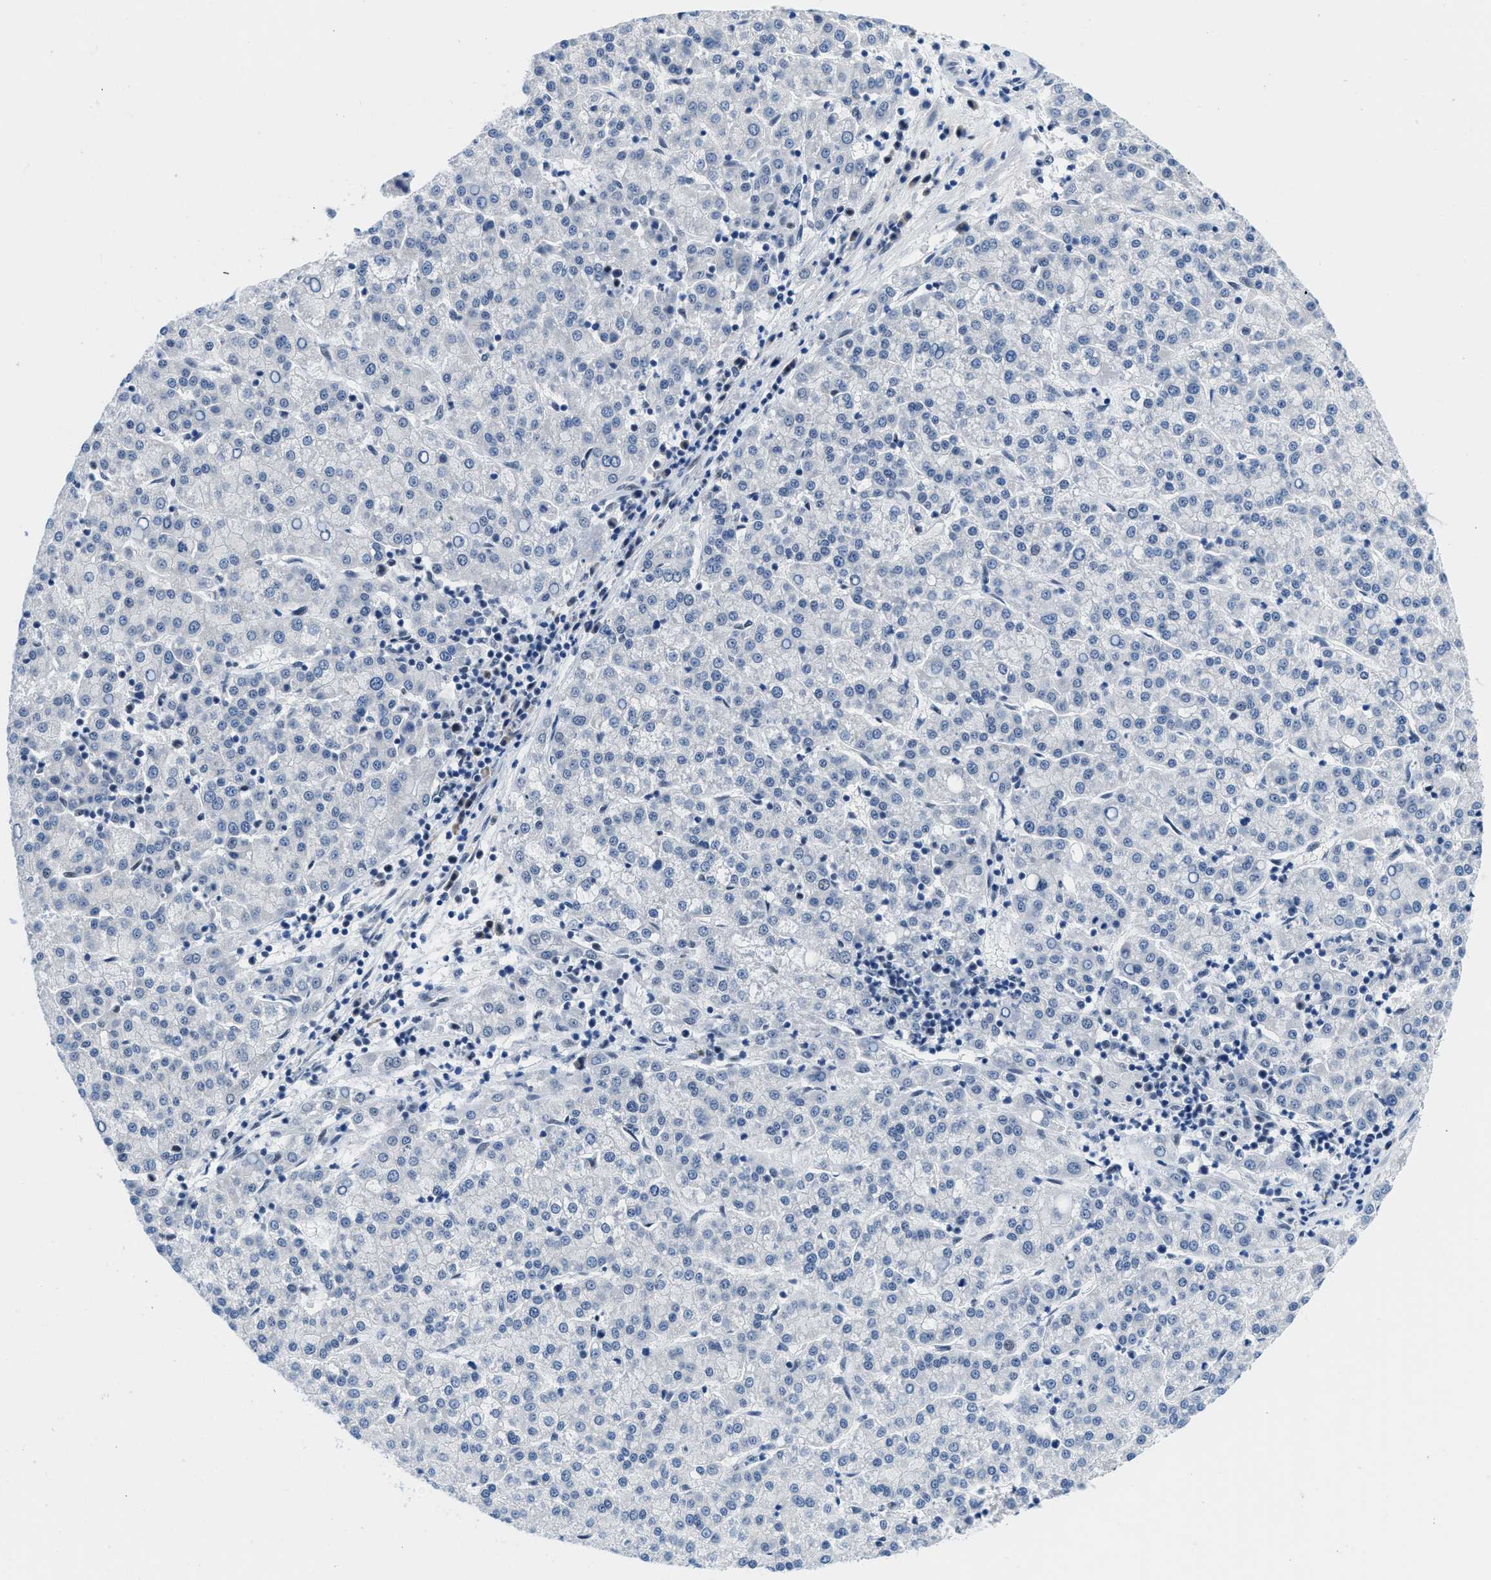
{"staining": {"intensity": "negative", "quantity": "none", "location": "none"}, "tissue": "liver cancer", "cell_type": "Tumor cells", "image_type": "cancer", "snomed": [{"axis": "morphology", "description": "Carcinoma, Hepatocellular, NOS"}, {"axis": "topography", "description": "Liver"}], "caption": "Human liver hepatocellular carcinoma stained for a protein using immunohistochemistry (IHC) shows no staining in tumor cells.", "gene": "SMARCAD1", "patient": {"sex": "female", "age": 58}}